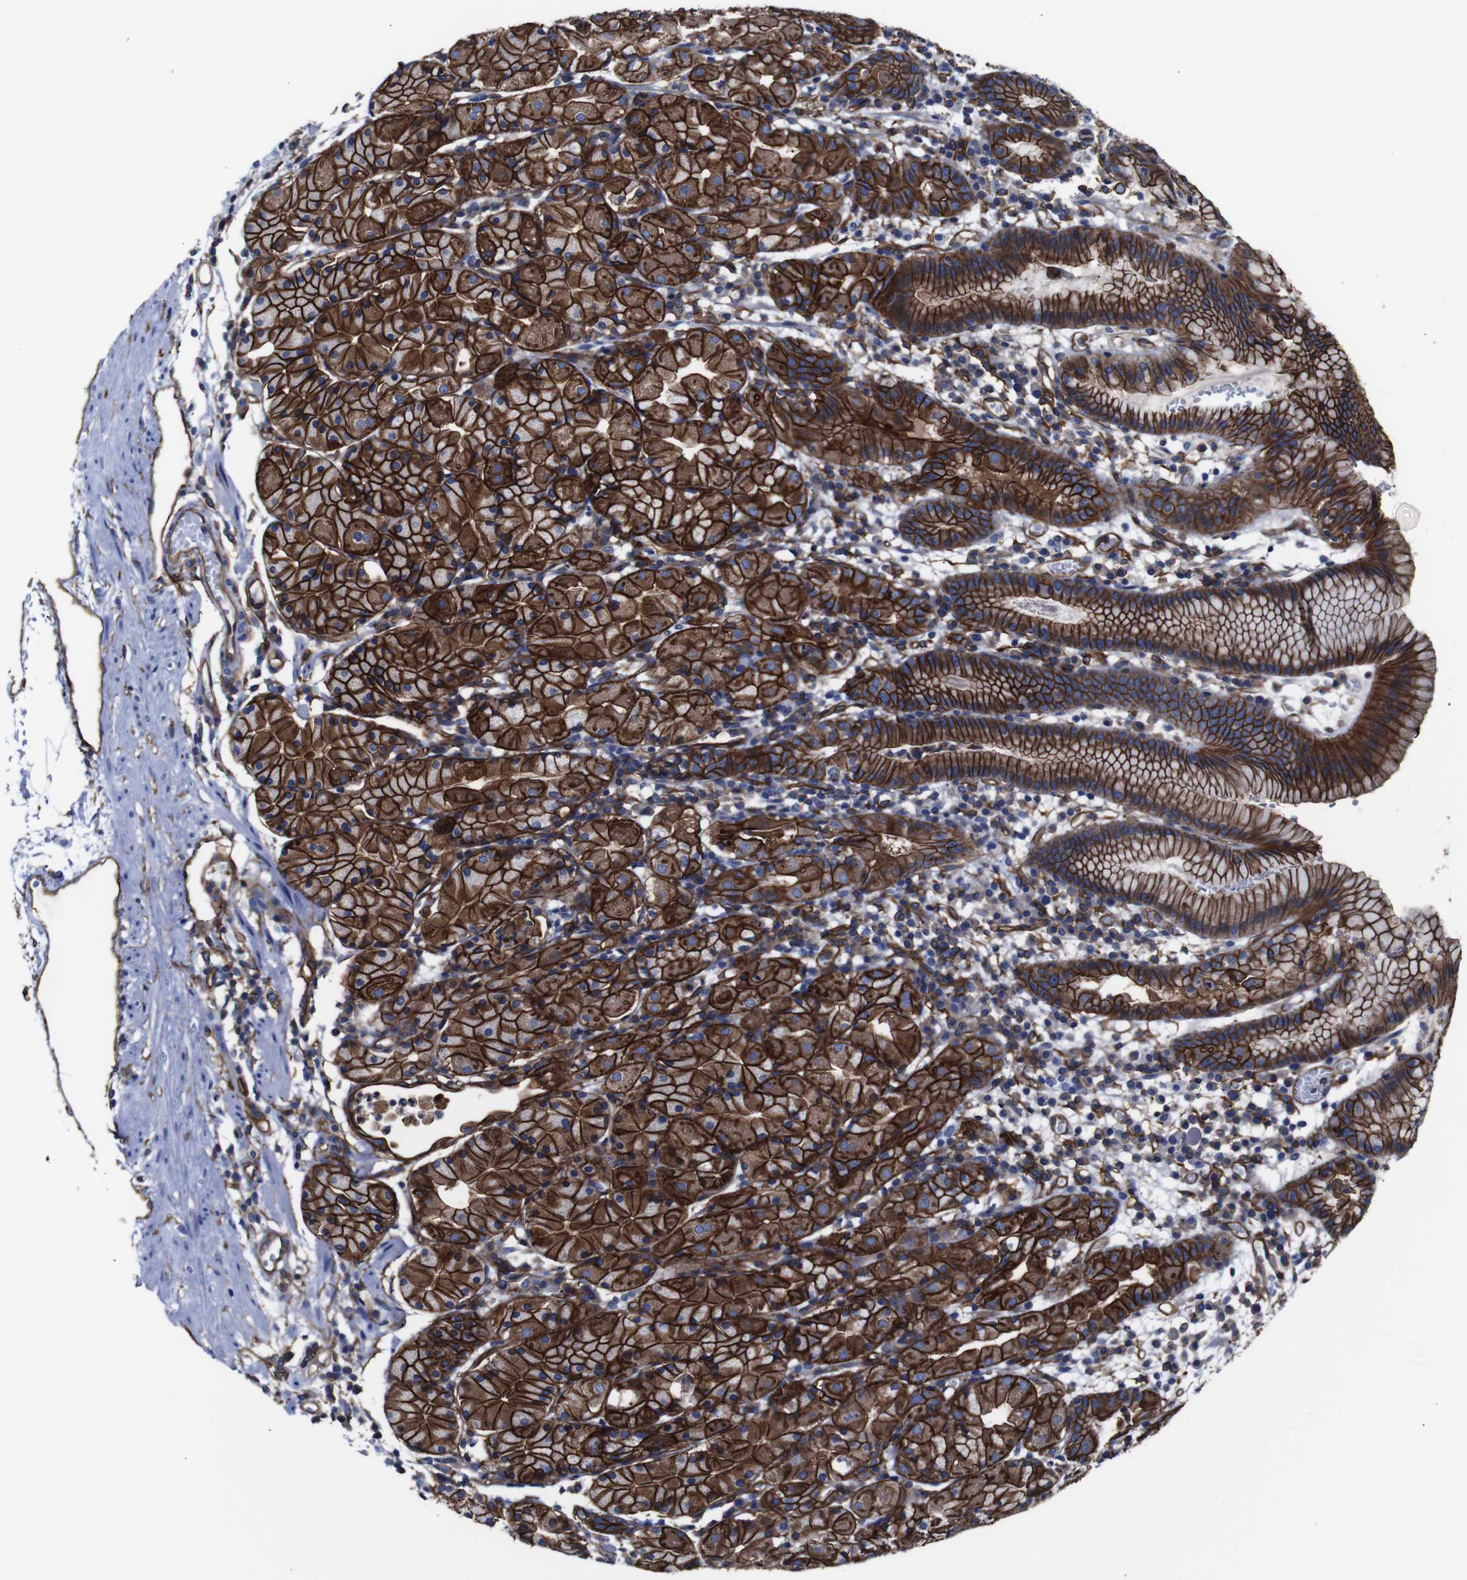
{"staining": {"intensity": "strong", "quantity": ">75%", "location": "cytoplasmic/membranous,nuclear"}, "tissue": "stomach", "cell_type": "Glandular cells", "image_type": "normal", "snomed": [{"axis": "morphology", "description": "Normal tissue, NOS"}, {"axis": "topography", "description": "Stomach"}, {"axis": "topography", "description": "Stomach, lower"}], "caption": "Protein analysis of normal stomach displays strong cytoplasmic/membranous,nuclear expression in approximately >75% of glandular cells.", "gene": "SPTBN1", "patient": {"sex": "female", "age": 75}}